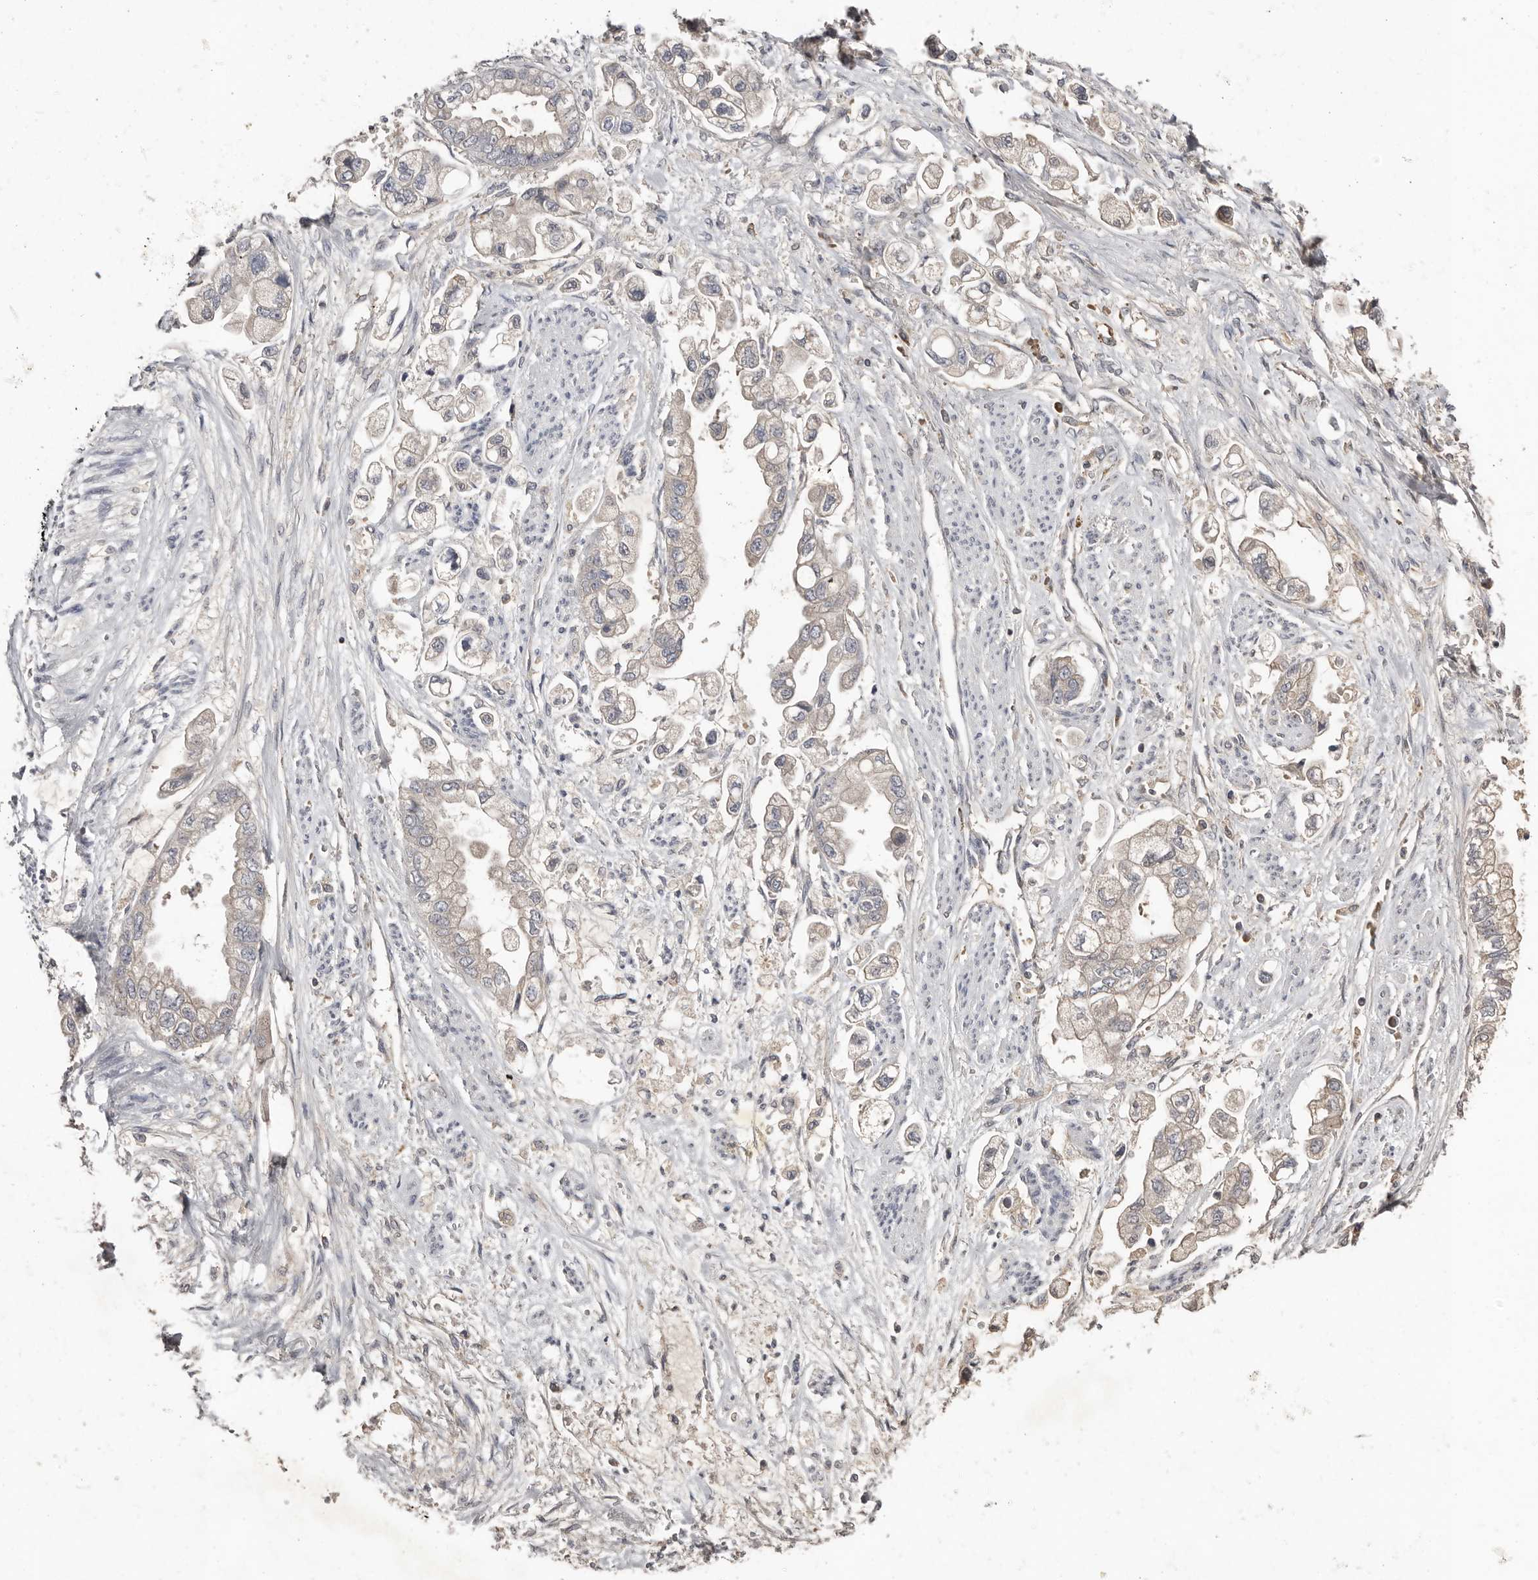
{"staining": {"intensity": "negative", "quantity": "none", "location": "none"}, "tissue": "stomach cancer", "cell_type": "Tumor cells", "image_type": "cancer", "snomed": [{"axis": "morphology", "description": "Adenocarcinoma, NOS"}, {"axis": "topography", "description": "Stomach"}], "caption": "DAB (3,3'-diaminobenzidine) immunohistochemical staining of adenocarcinoma (stomach) exhibits no significant staining in tumor cells.", "gene": "SLC39A2", "patient": {"sex": "male", "age": 62}}